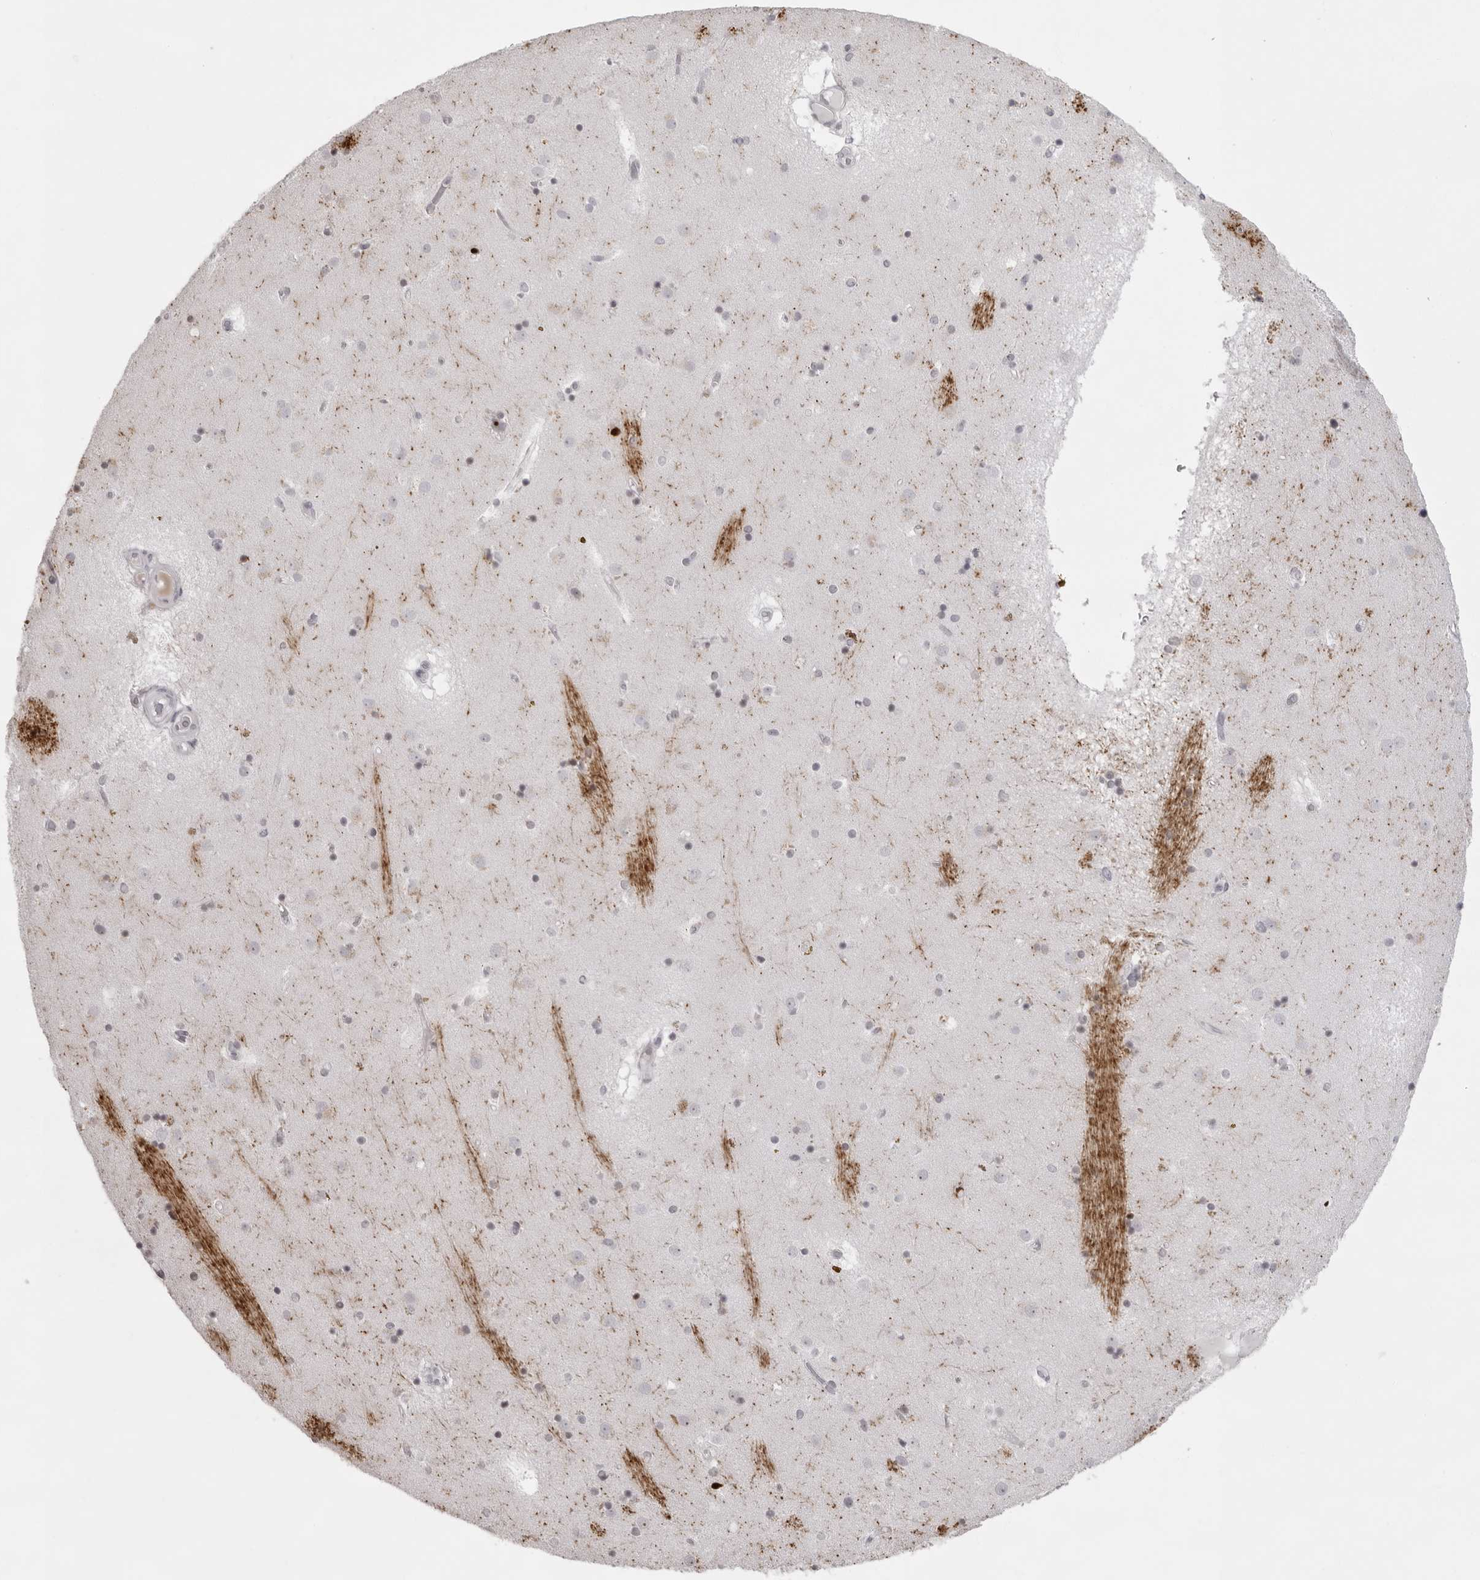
{"staining": {"intensity": "weak", "quantity": "25%-75%", "location": "cytoplasmic/membranous"}, "tissue": "caudate", "cell_type": "Glial cells", "image_type": "normal", "snomed": [{"axis": "morphology", "description": "Normal tissue, NOS"}, {"axis": "topography", "description": "Lateral ventricle wall"}], "caption": "A low amount of weak cytoplasmic/membranous expression is seen in approximately 25%-75% of glial cells in benign caudate. (DAB IHC, brown staining for protein, blue staining for nuclei).", "gene": "NUDT18", "patient": {"sex": "male", "age": 70}}